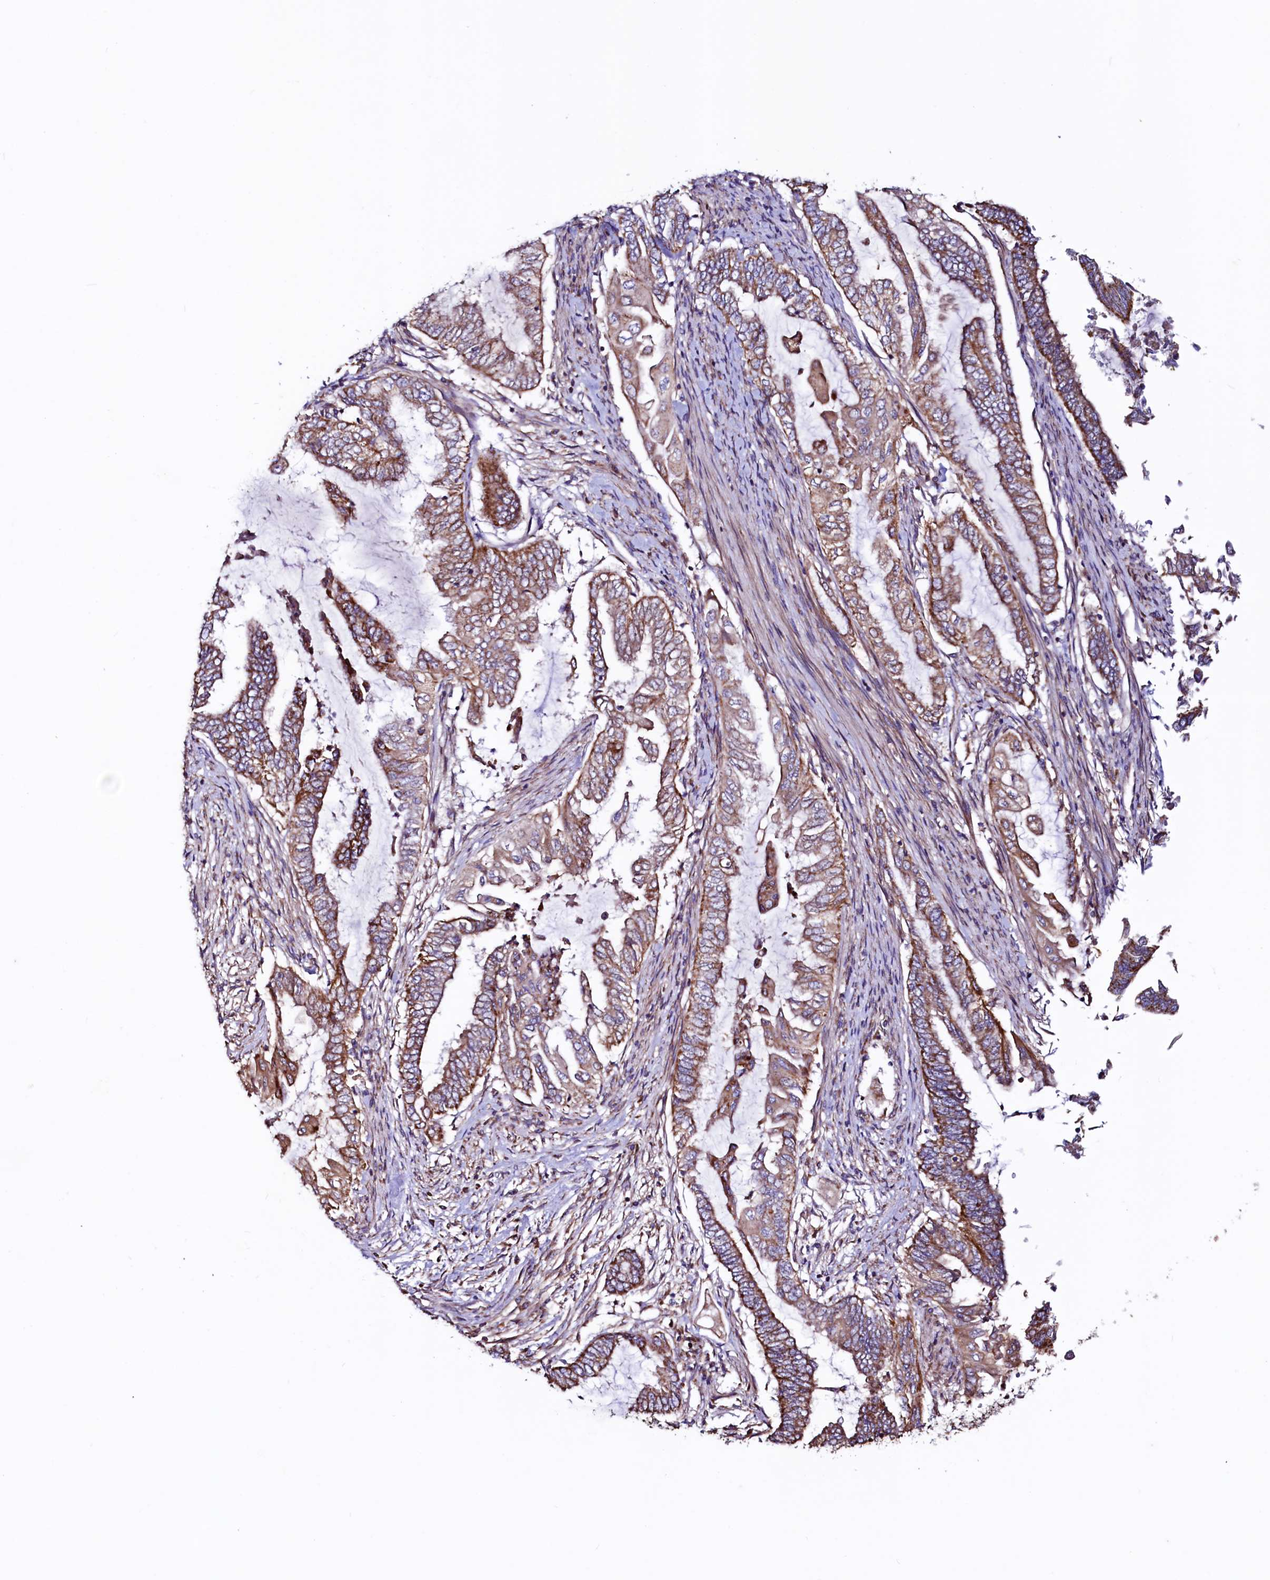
{"staining": {"intensity": "moderate", "quantity": ">75%", "location": "cytoplasmic/membranous"}, "tissue": "endometrial cancer", "cell_type": "Tumor cells", "image_type": "cancer", "snomed": [{"axis": "morphology", "description": "Adenocarcinoma, NOS"}, {"axis": "topography", "description": "Uterus"}, {"axis": "topography", "description": "Endometrium"}], "caption": "Immunohistochemical staining of human endometrial adenocarcinoma displays moderate cytoplasmic/membranous protein expression in about >75% of tumor cells. (DAB (3,3'-diaminobenzidine) IHC with brightfield microscopy, high magnification).", "gene": "STARD5", "patient": {"sex": "female", "age": 70}}